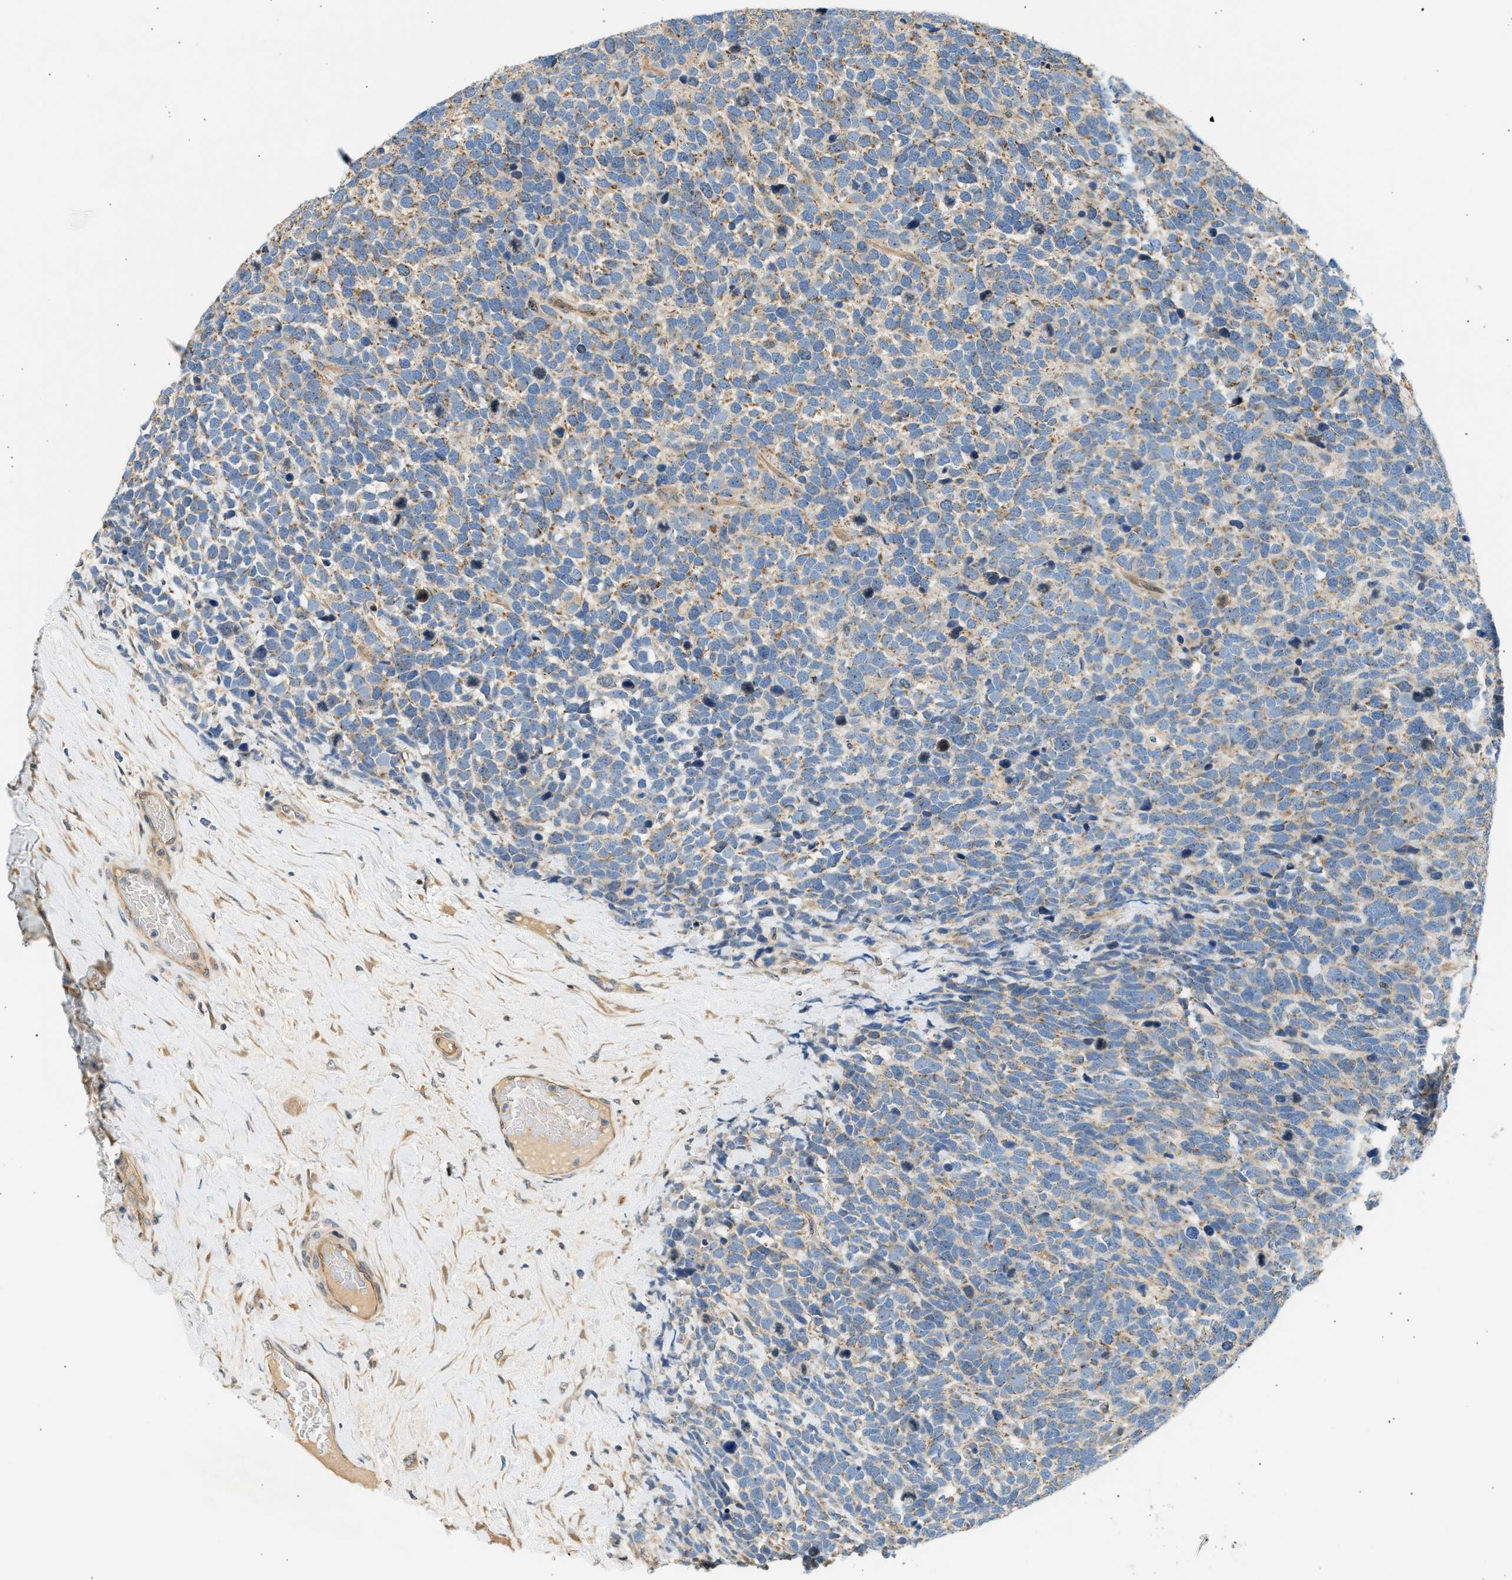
{"staining": {"intensity": "weak", "quantity": ">75%", "location": "cytoplasmic/membranous"}, "tissue": "urothelial cancer", "cell_type": "Tumor cells", "image_type": "cancer", "snomed": [{"axis": "morphology", "description": "Urothelial carcinoma, High grade"}, {"axis": "topography", "description": "Urinary bladder"}], "caption": "Immunohistochemistry (IHC) micrograph of neoplastic tissue: urothelial carcinoma (high-grade) stained using IHC exhibits low levels of weak protein expression localized specifically in the cytoplasmic/membranous of tumor cells, appearing as a cytoplasmic/membranous brown color.", "gene": "WDR31", "patient": {"sex": "female", "age": 82}}